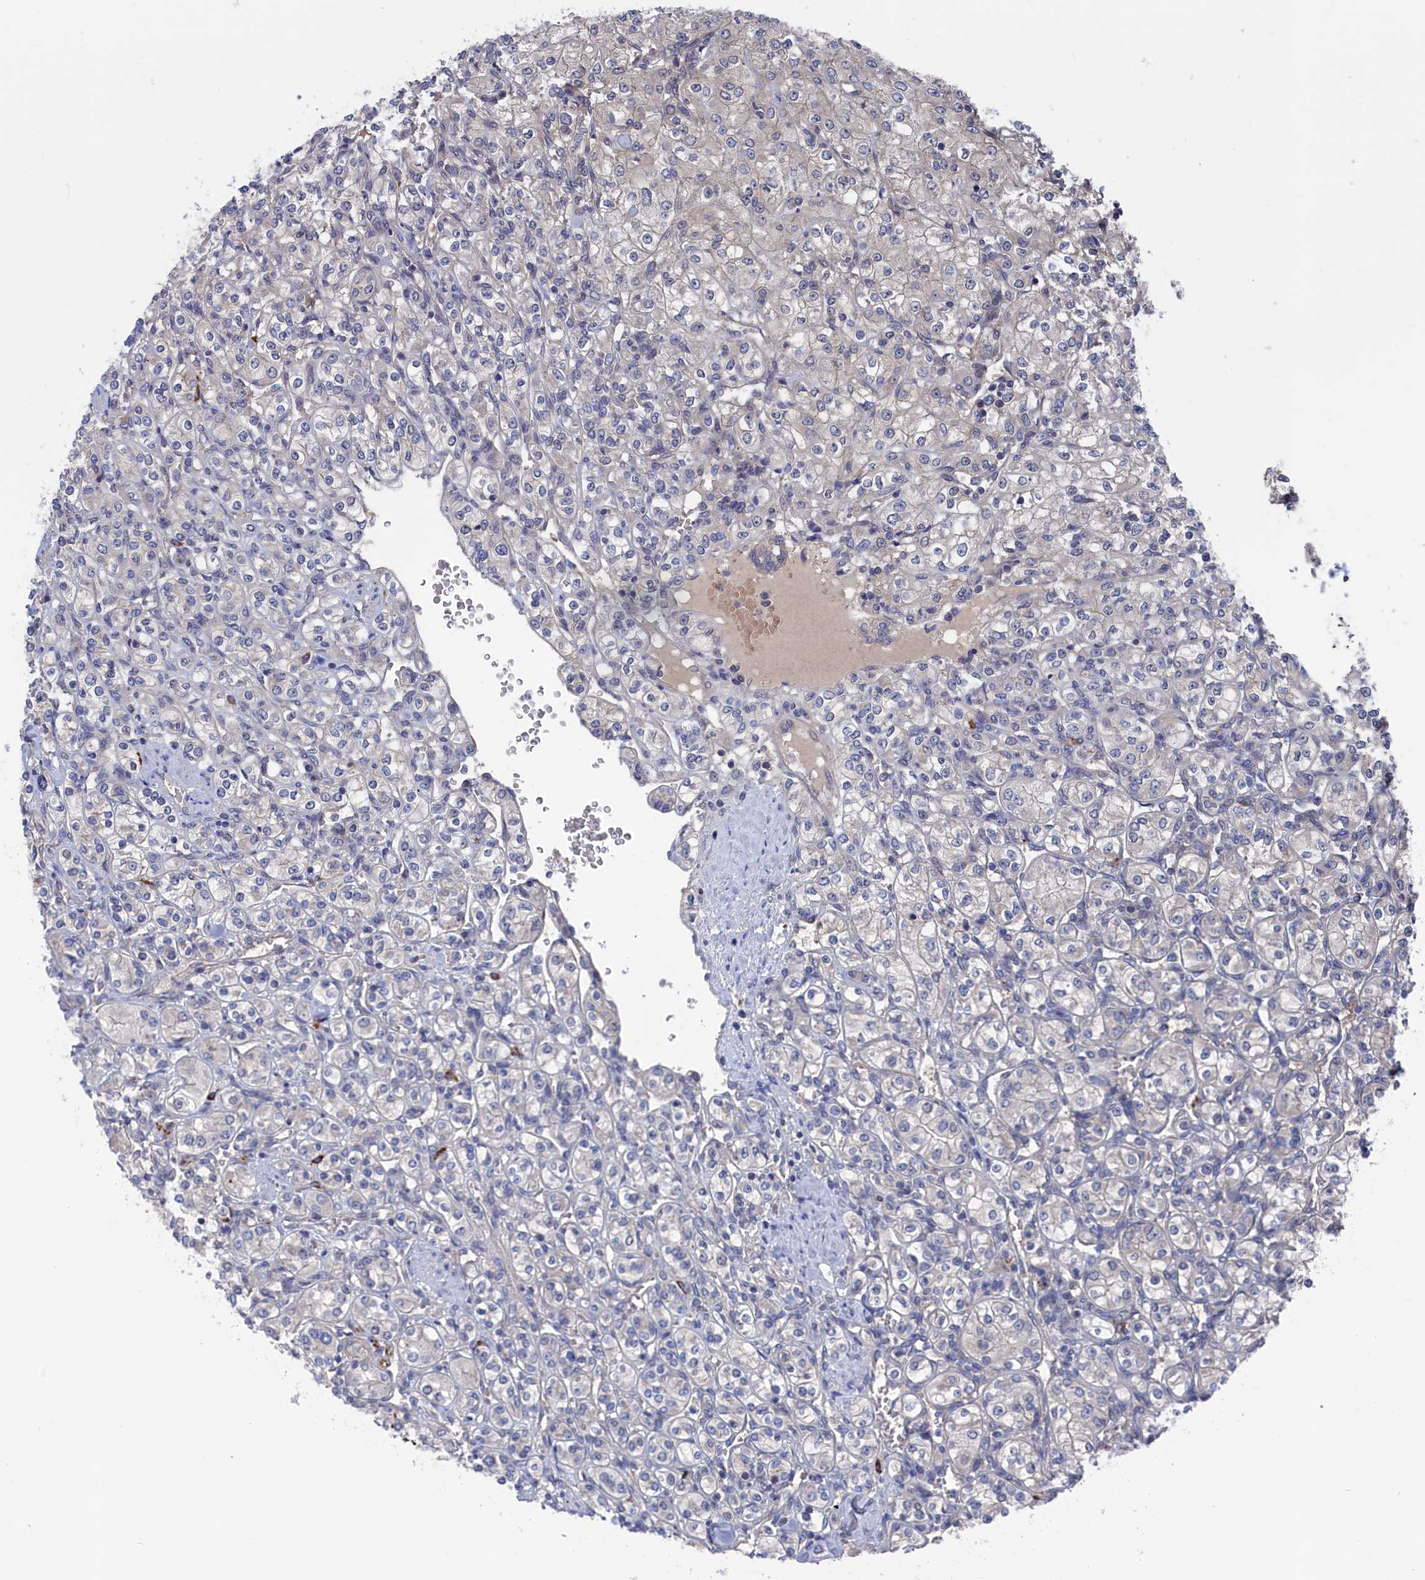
{"staining": {"intensity": "negative", "quantity": "none", "location": "none"}, "tissue": "renal cancer", "cell_type": "Tumor cells", "image_type": "cancer", "snomed": [{"axis": "morphology", "description": "Adenocarcinoma, NOS"}, {"axis": "topography", "description": "Kidney"}], "caption": "Immunohistochemistry photomicrograph of human renal cancer (adenocarcinoma) stained for a protein (brown), which demonstrates no expression in tumor cells.", "gene": "NUTF2", "patient": {"sex": "male", "age": 77}}